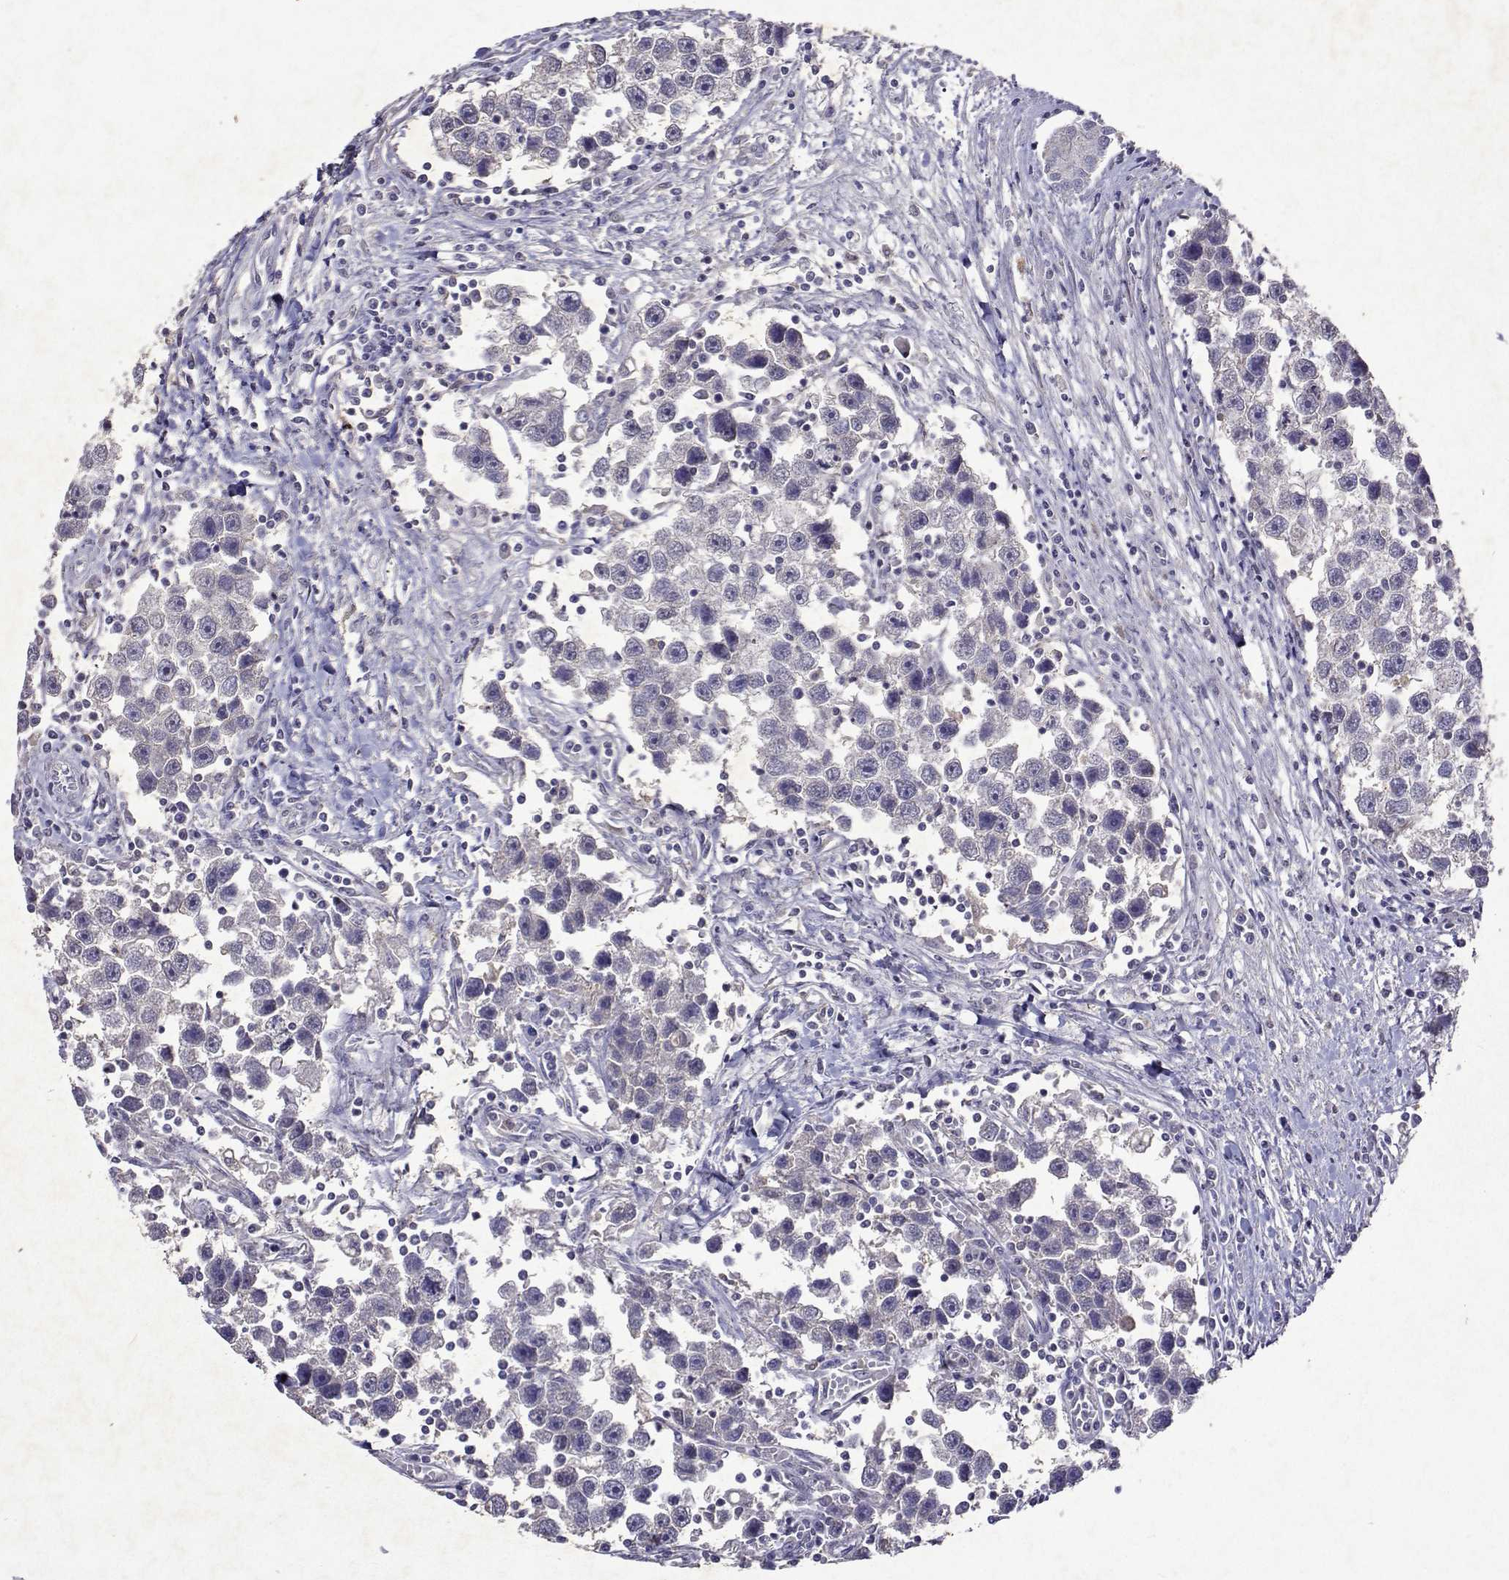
{"staining": {"intensity": "negative", "quantity": "none", "location": "none"}, "tissue": "testis cancer", "cell_type": "Tumor cells", "image_type": "cancer", "snomed": [{"axis": "morphology", "description": "Seminoma, NOS"}, {"axis": "topography", "description": "Testis"}], "caption": "Immunohistochemistry photomicrograph of neoplastic tissue: testis cancer stained with DAB (3,3'-diaminobenzidine) shows no significant protein staining in tumor cells.", "gene": "APAF1", "patient": {"sex": "male", "age": 30}}